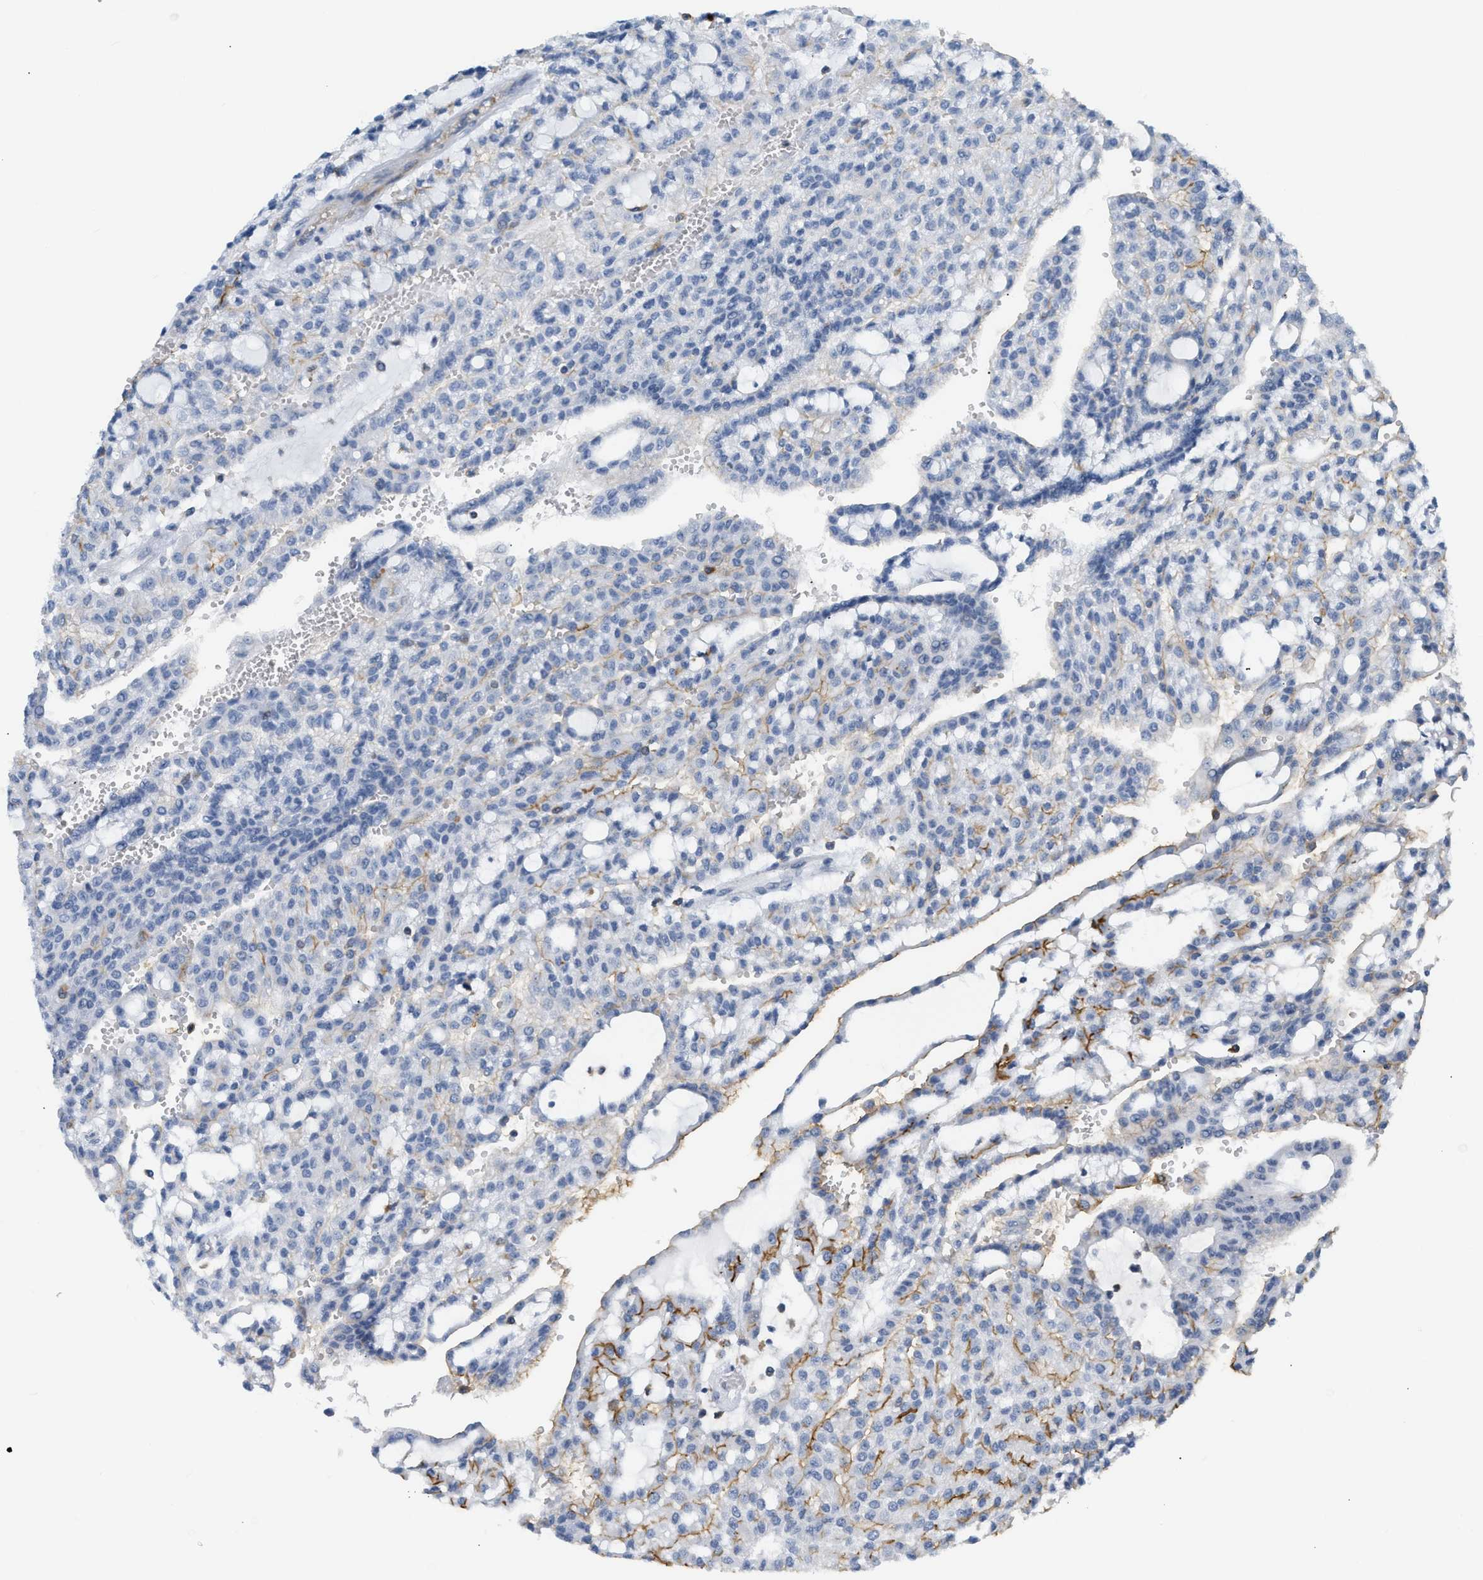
{"staining": {"intensity": "moderate", "quantity": "<25%", "location": "cytoplasmic/membranous"}, "tissue": "renal cancer", "cell_type": "Tumor cells", "image_type": "cancer", "snomed": [{"axis": "morphology", "description": "Adenocarcinoma, NOS"}, {"axis": "topography", "description": "Kidney"}], "caption": "Immunohistochemistry (DAB (3,3'-diaminobenzidine)) staining of human renal adenocarcinoma shows moderate cytoplasmic/membranous protein expression in approximately <25% of tumor cells.", "gene": "ZNF408", "patient": {"sex": "male", "age": 63}}